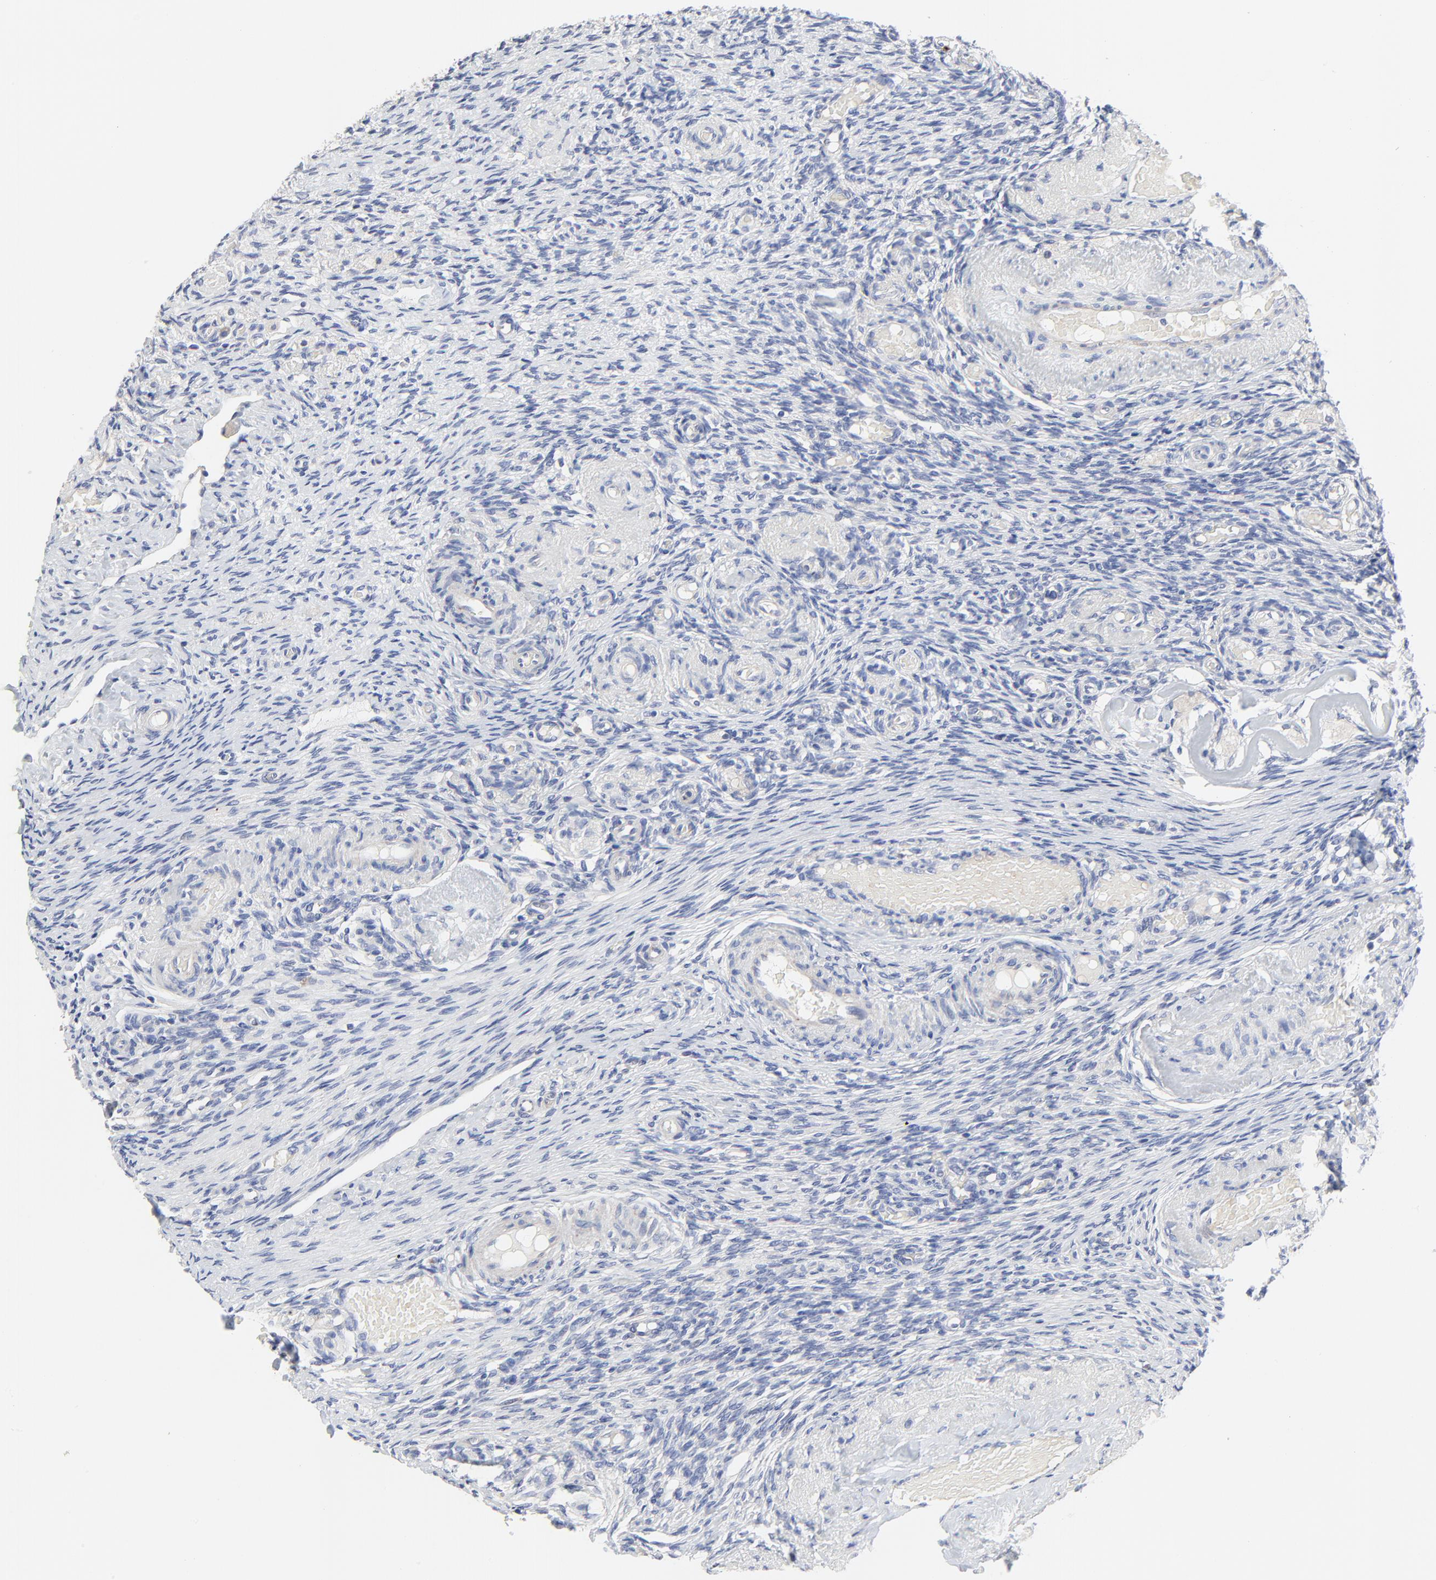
{"staining": {"intensity": "weak", "quantity": ">75%", "location": "cytoplasmic/membranous"}, "tissue": "ovary", "cell_type": "Follicle cells", "image_type": "normal", "snomed": [{"axis": "morphology", "description": "Normal tissue, NOS"}, {"axis": "topography", "description": "Ovary"}], "caption": "IHC of normal ovary shows low levels of weak cytoplasmic/membranous positivity in approximately >75% of follicle cells. The staining was performed using DAB (3,3'-diaminobenzidine) to visualize the protein expression in brown, while the nuclei were stained in blue with hematoxylin (Magnification: 20x).", "gene": "DHRSX", "patient": {"sex": "female", "age": 60}}